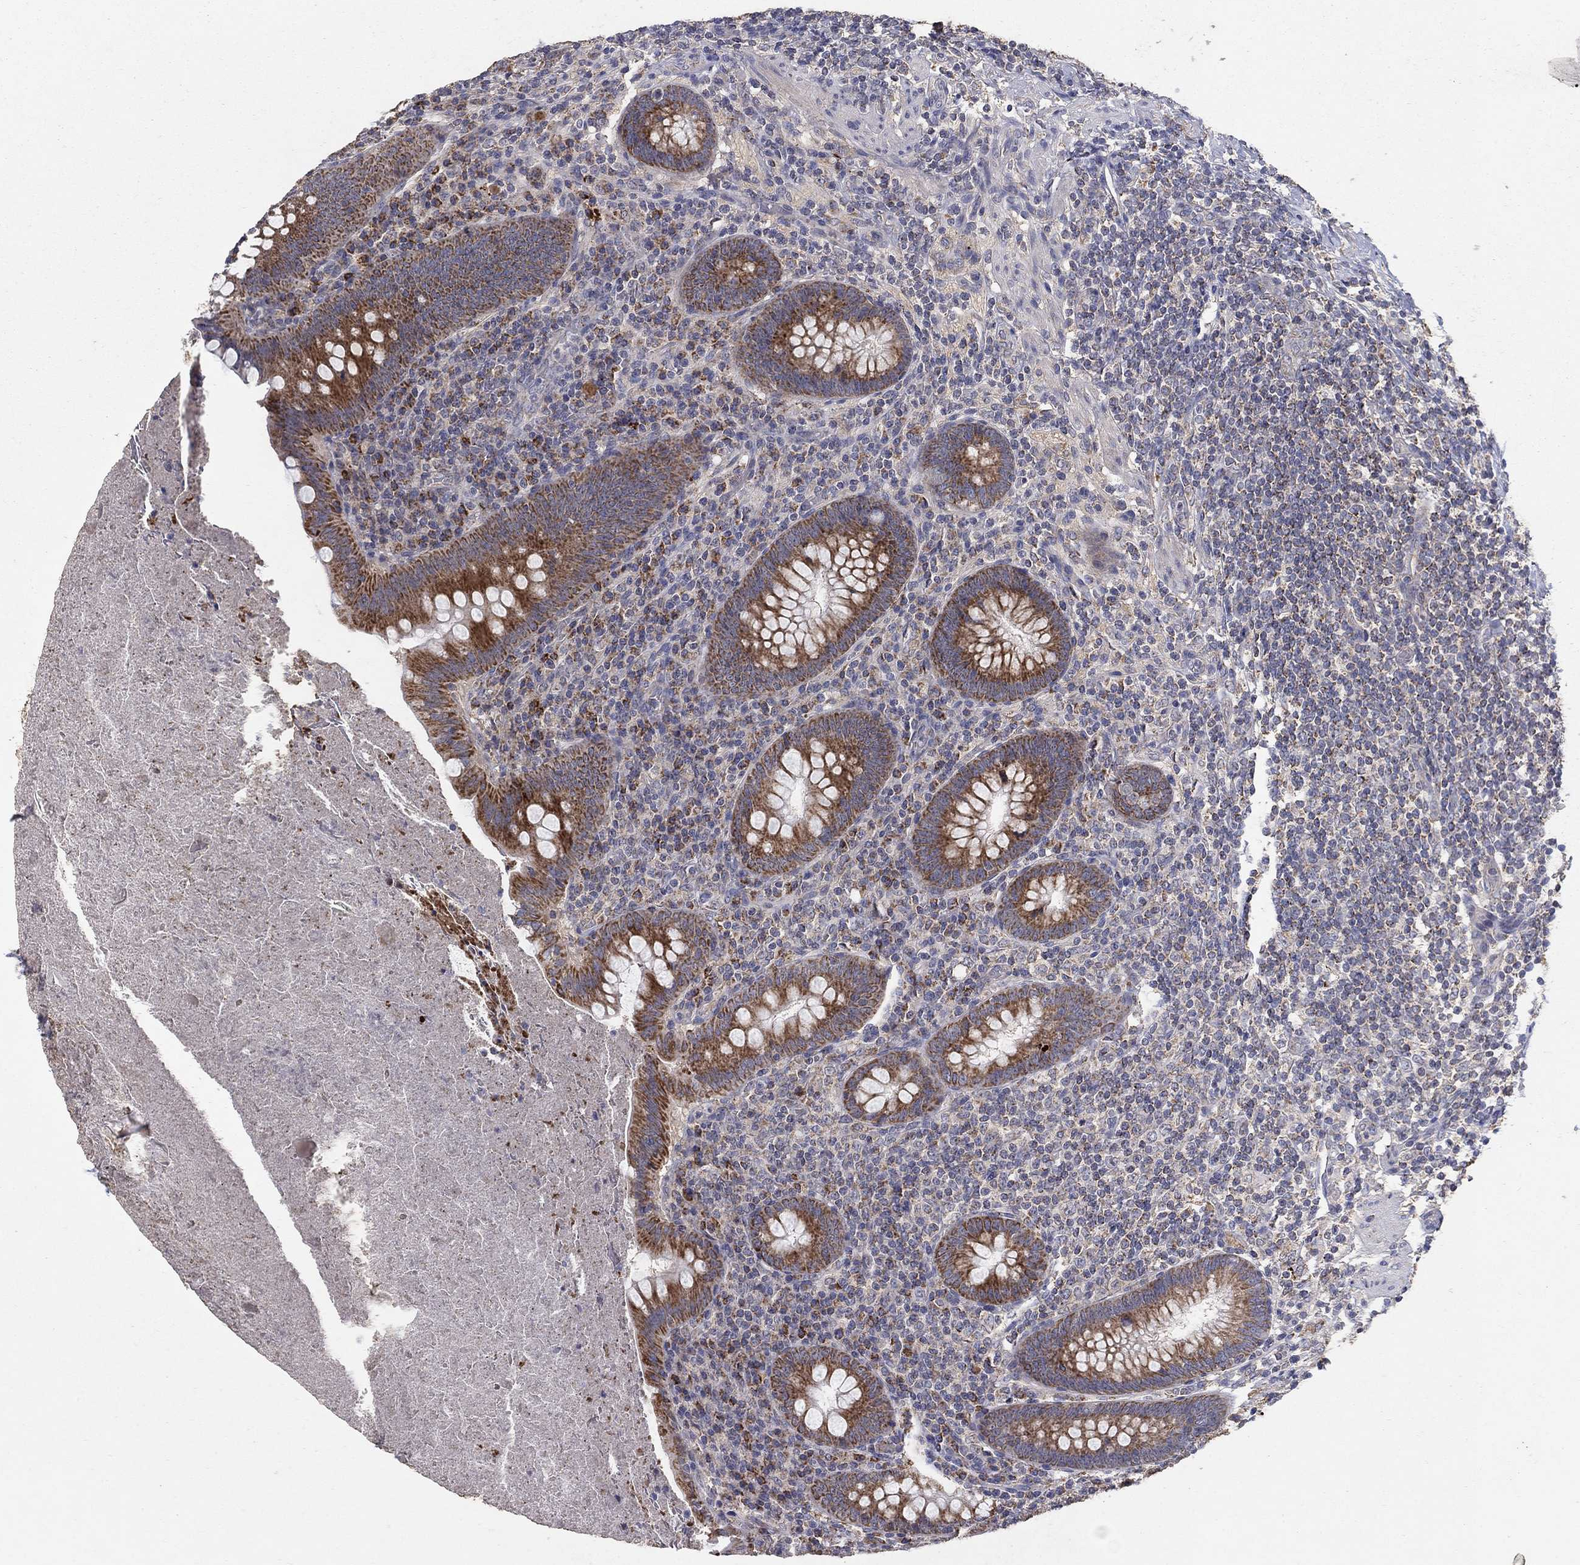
{"staining": {"intensity": "moderate", "quantity": ">75%", "location": "cytoplasmic/membranous"}, "tissue": "appendix", "cell_type": "Glandular cells", "image_type": "normal", "snomed": [{"axis": "morphology", "description": "Normal tissue, NOS"}, {"axis": "topography", "description": "Appendix"}], "caption": "DAB (3,3'-diaminobenzidine) immunohistochemical staining of benign appendix reveals moderate cytoplasmic/membranous protein expression in about >75% of glandular cells. (IHC, brightfield microscopy, high magnification).", "gene": "GPSM1", "patient": {"sex": "male", "age": 47}}